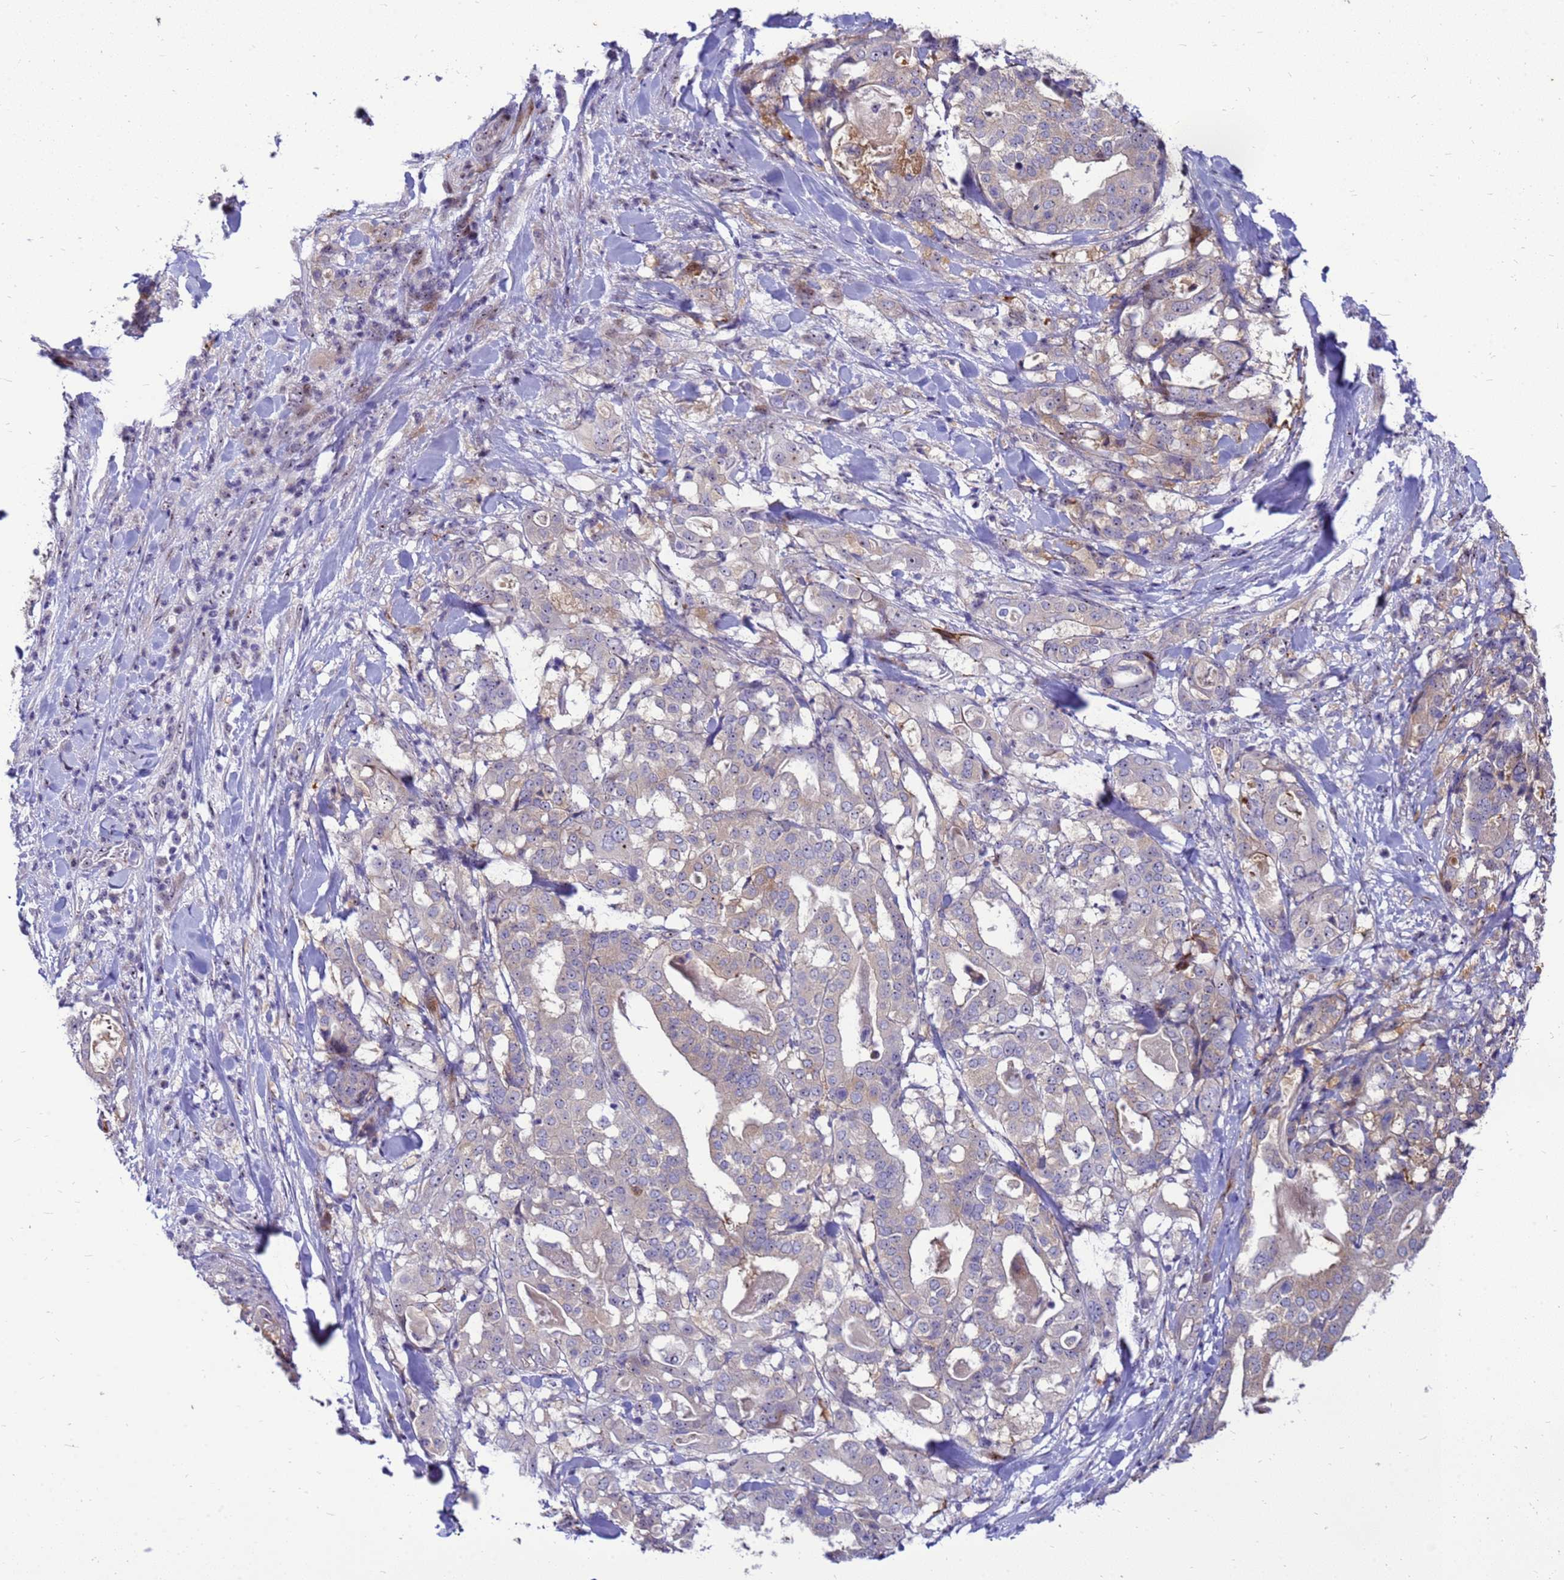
{"staining": {"intensity": "negative", "quantity": "none", "location": "none"}, "tissue": "stomach cancer", "cell_type": "Tumor cells", "image_type": "cancer", "snomed": [{"axis": "morphology", "description": "Adenocarcinoma, NOS"}, {"axis": "topography", "description": "Stomach"}], "caption": "A micrograph of human stomach cancer (adenocarcinoma) is negative for staining in tumor cells.", "gene": "RSPO1", "patient": {"sex": "male", "age": 48}}